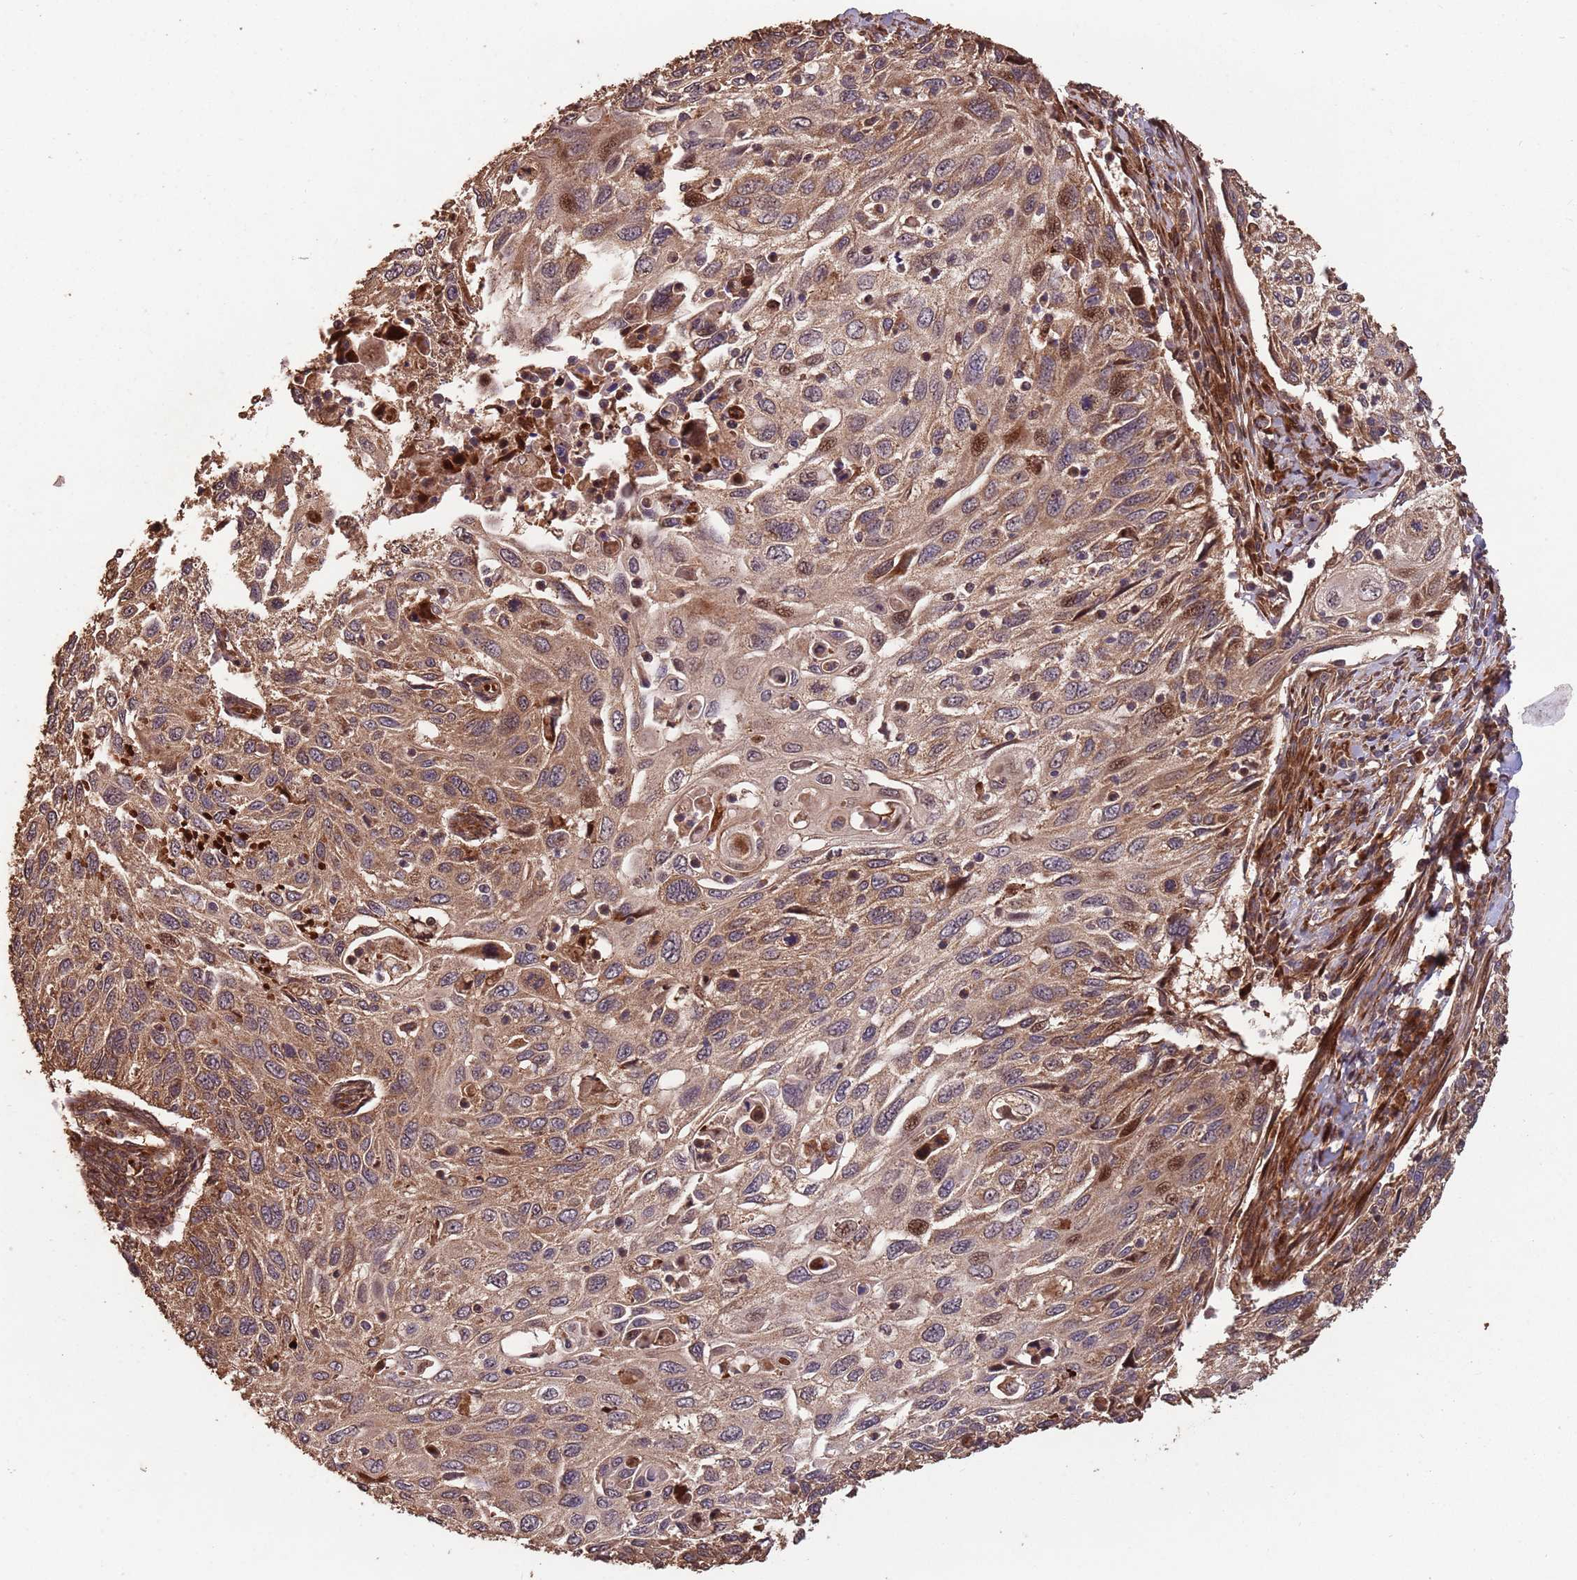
{"staining": {"intensity": "moderate", "quantity": ">75%", "location": "cytoplasmic/membranous"}, "tissue": "cervical cancer", "cell_type": "Tumor cells", "image_type": "cancer", "snomed": [{"axis": "morphology", "description": "Squamous cell carcinoma, NOS"}, {"axis": "topography", "description": "Cervix"}], "caption": "Cervical cancer (squamous cell carcinoma) stained with a protein marker shows moderate staining in tumor cells.", "gene": "ZNF428", "patient": {"sex": "female", "age": 70}}